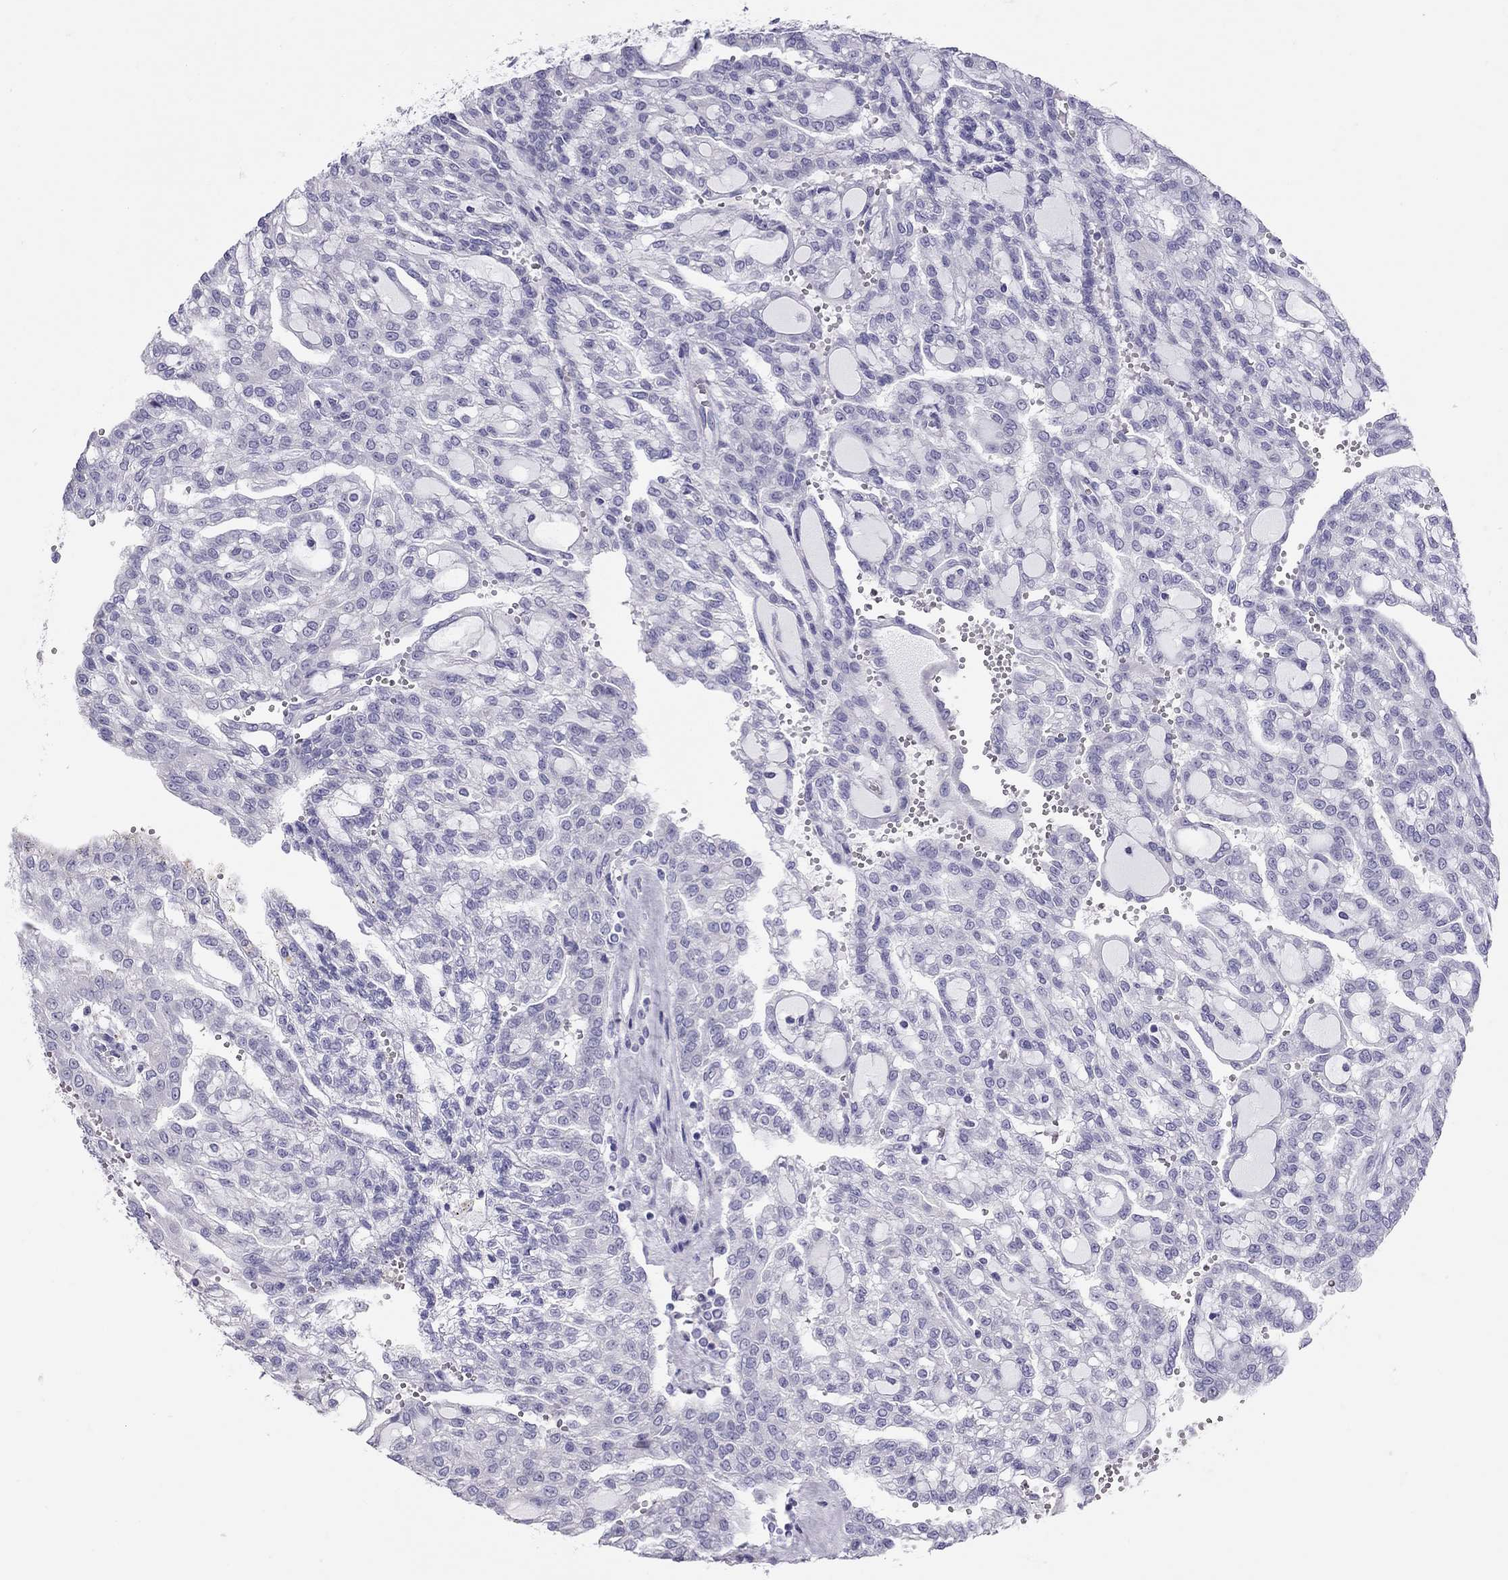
{"staining": {"intensity": "negative", "quantity": "none", "location": "none"}, "tissue": "renal cancer", "cell_type": "Tumor cells", "image_type": "cancer", "snomed": [{"axis": "morphology", "description": "Adenocarcinoma, NOS"}, {"axis": "topography", "description": "Kidney"}], "caption": "Renal adenocarcinoma was stained to show a protein in brown. There is no significant expression in tumor cells. (DAB immunohistochemistry visualized using brightfield microscopy, high magnification).", "gene": "PSMB11", "patient": {"sex": "male", "age": 63}}